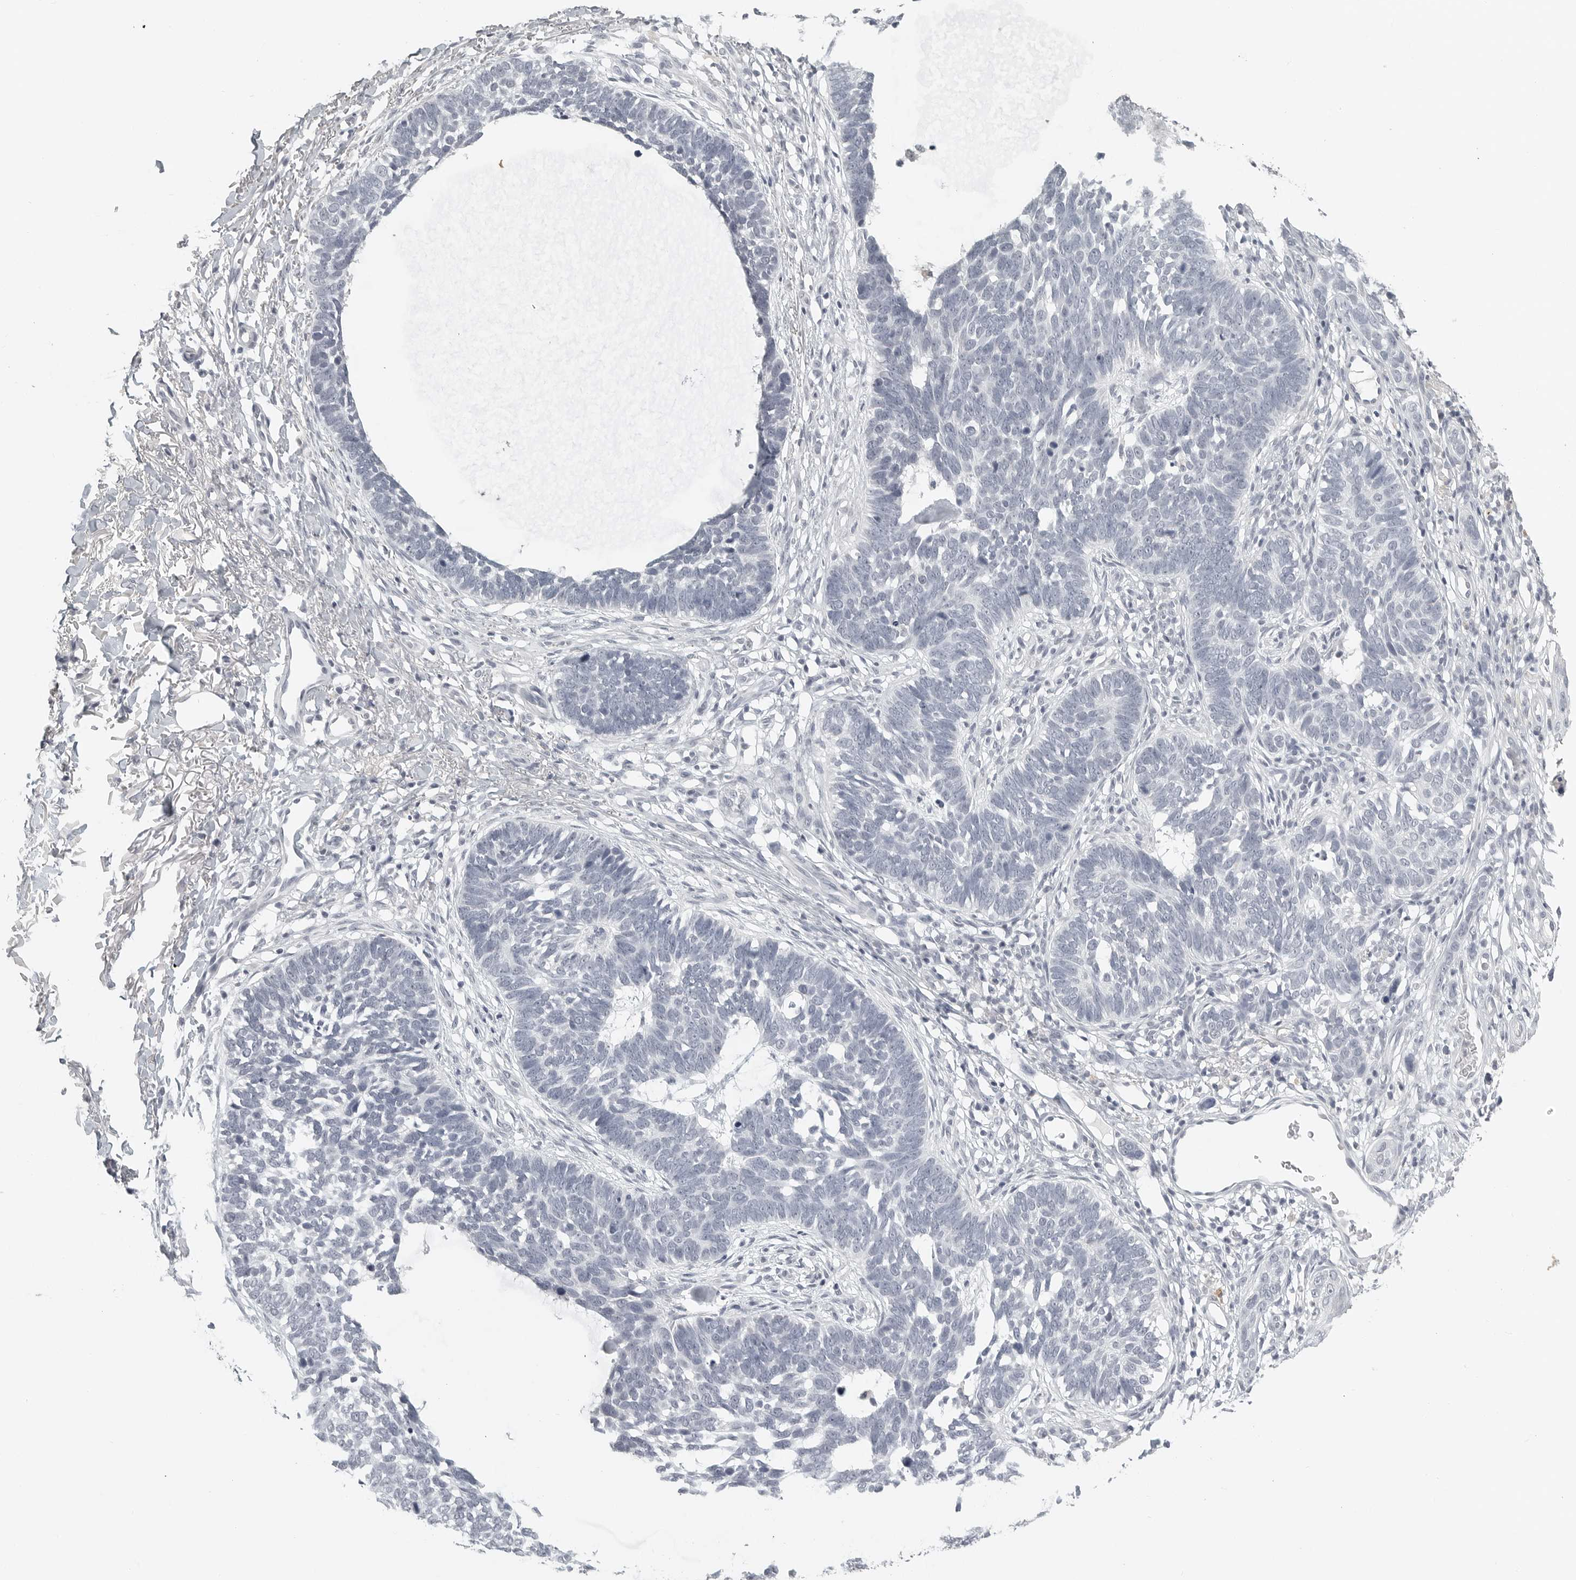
{"staining": {"intensity": "negative", "quantity": "none", "location": "none"}, "tissue": "skin cancer", "cell_type": "Tumor cells", "image_type": "cancer", "snomed": [{"axis": "morphology", "description": "Normal tissue, NOS"}, {"axis": "morphology", "description": "Basal cell carcinoma"}, {"axis": "topography", "description": "Skin"}], "caption": "The immunohistochemistry (IHC) photomicrograph has no significant expression in tumor cells of skin cancer (basal cell carcinoma) tissue. The staining is performed using DAB brown chromogen with nuclei counter-stained in using hematoxylin.", "gene": "BPIFA1", "patient": {"sex": "male", "age": 77}}